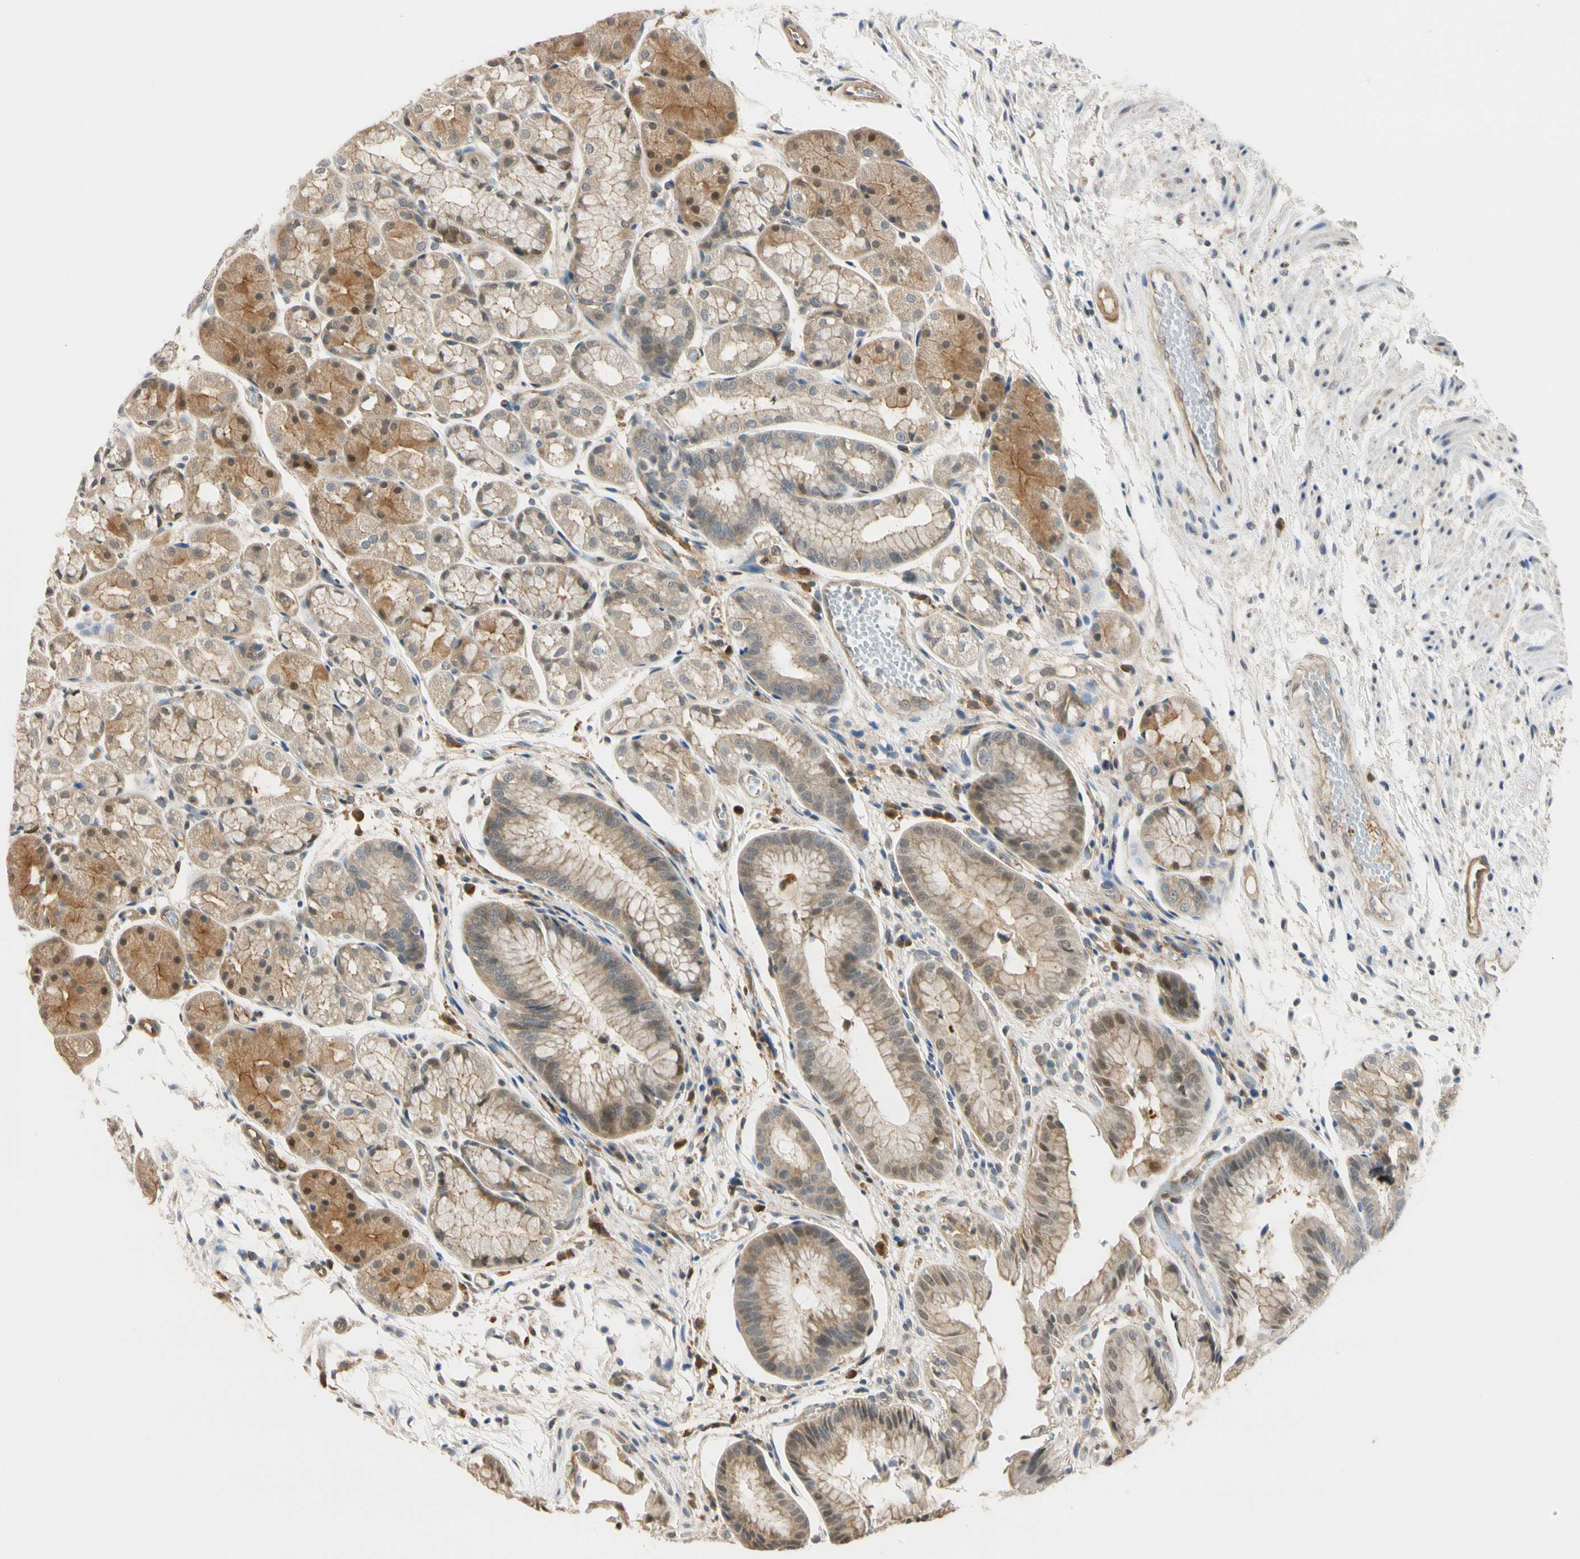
{"staining": {"intensity": "moderate", "quantity": "25%-75%", "location": "cytoplasmic/membranous"}, "tissue": "stomach", "cell_type": "Glandular cells", "image_type": "normal", "snomed": [{"axis": "morphology", "description": "Normal tissue, NOS"}, {"axis": "topography", "description": "Stomach, upper"}], "caption": "IHC histopathology image of benign stomach stained for a protein (brown), which demonstrates medium levels of moderate cytoplasmic/membranous expression in approximately 25%-75% of glandular cells.", "gene": "RASGRF1", "patient": {"sex": "male", "age": 72}}